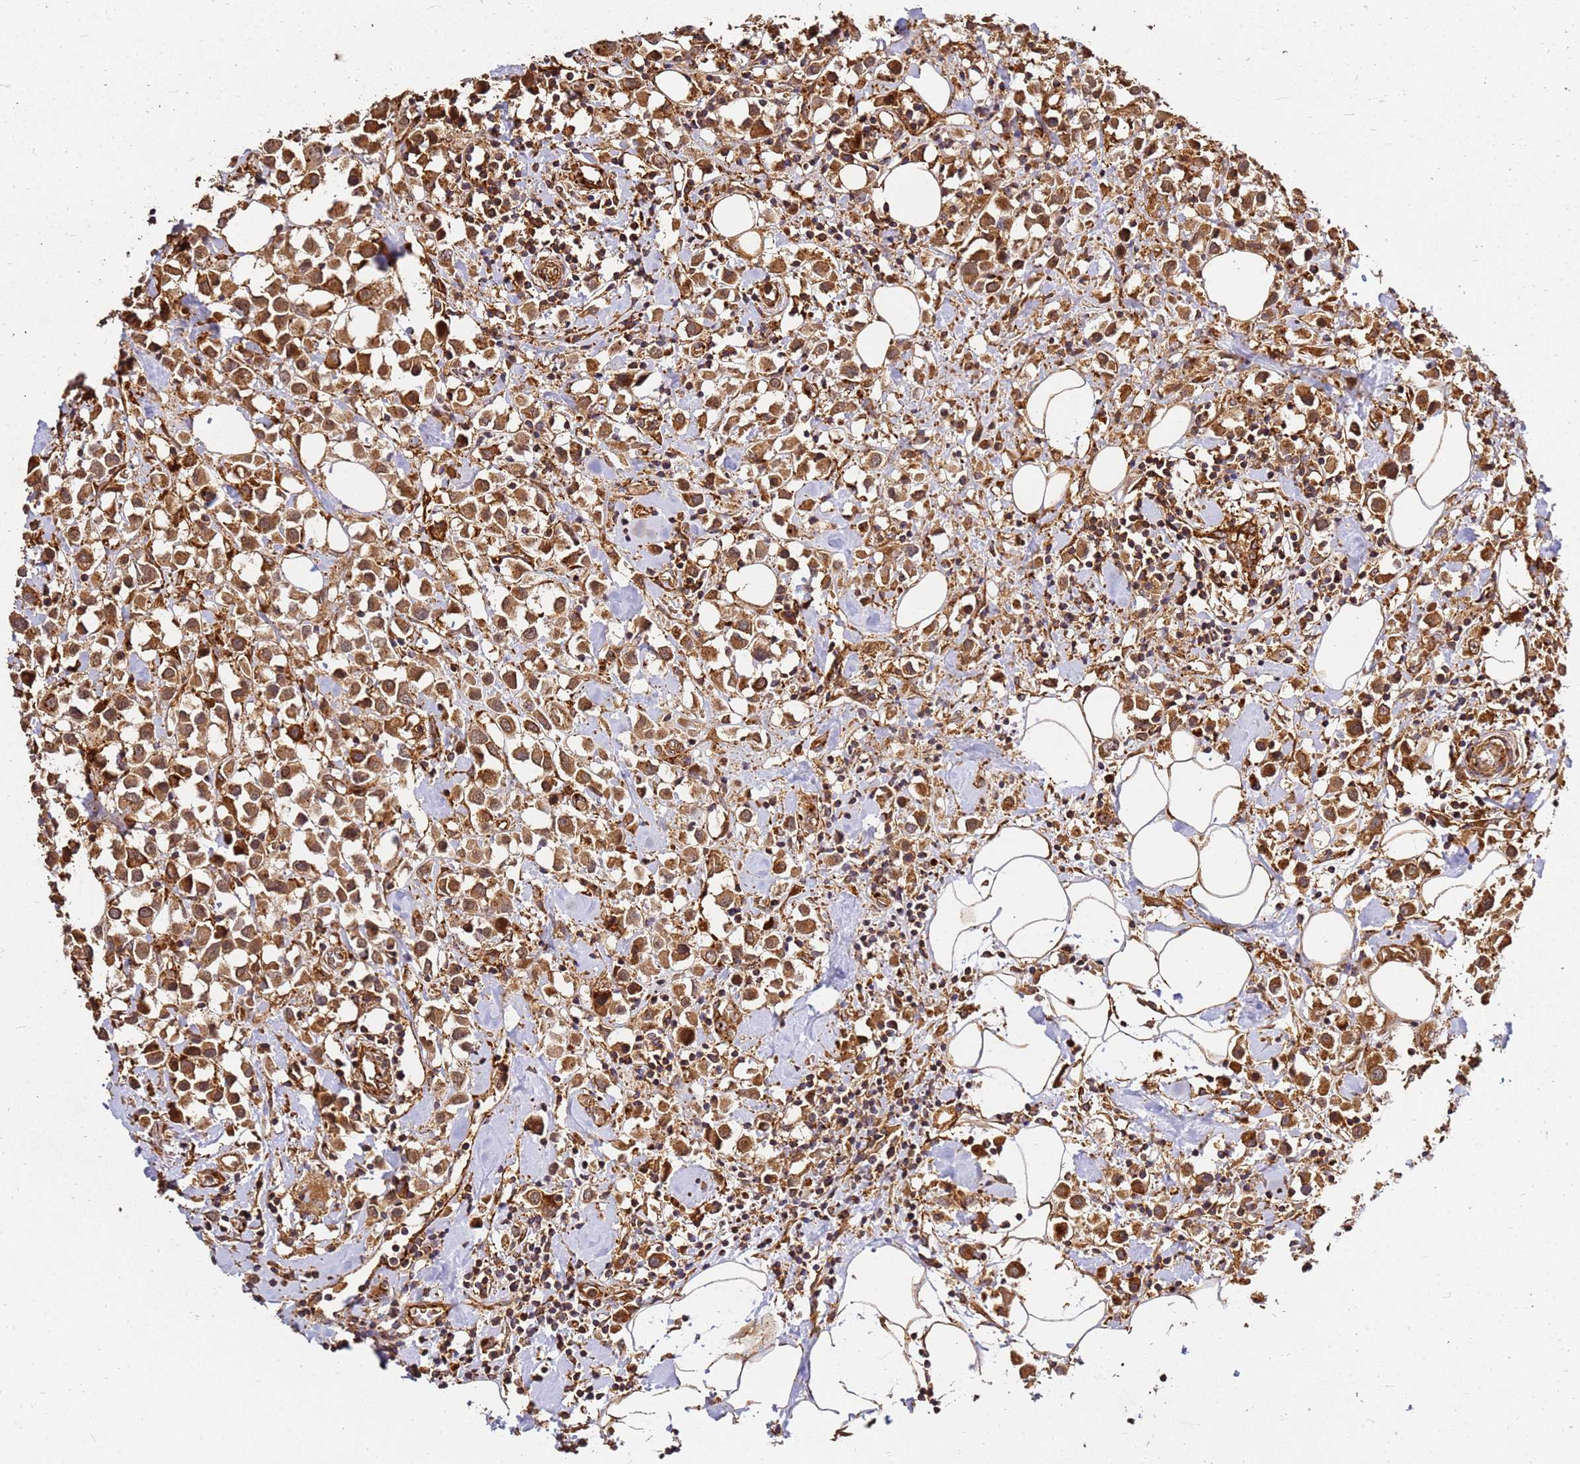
{"staining": {"intensity": "moderate", "quantity": ">75%", "location": "cytoplasmic/membranous"}, "tissue": "breast cancer", "cell_type": "Tumor cells", "image_type": "cancer", "snomed": [{"axis": "morphology", "description": "Duct carcinoma"}, {"axis": "topography", "description": "Breast"}], "caption": "The histopathology image exhibits immunohistochemical staining of invasive ductal carcinoma (breast). There is moderate cytoplasmic/membranous positivity is seen in approximately >75% of tumor cells.", "gene": "DVL3", "patient": {"sex": "female", "age": 61}}